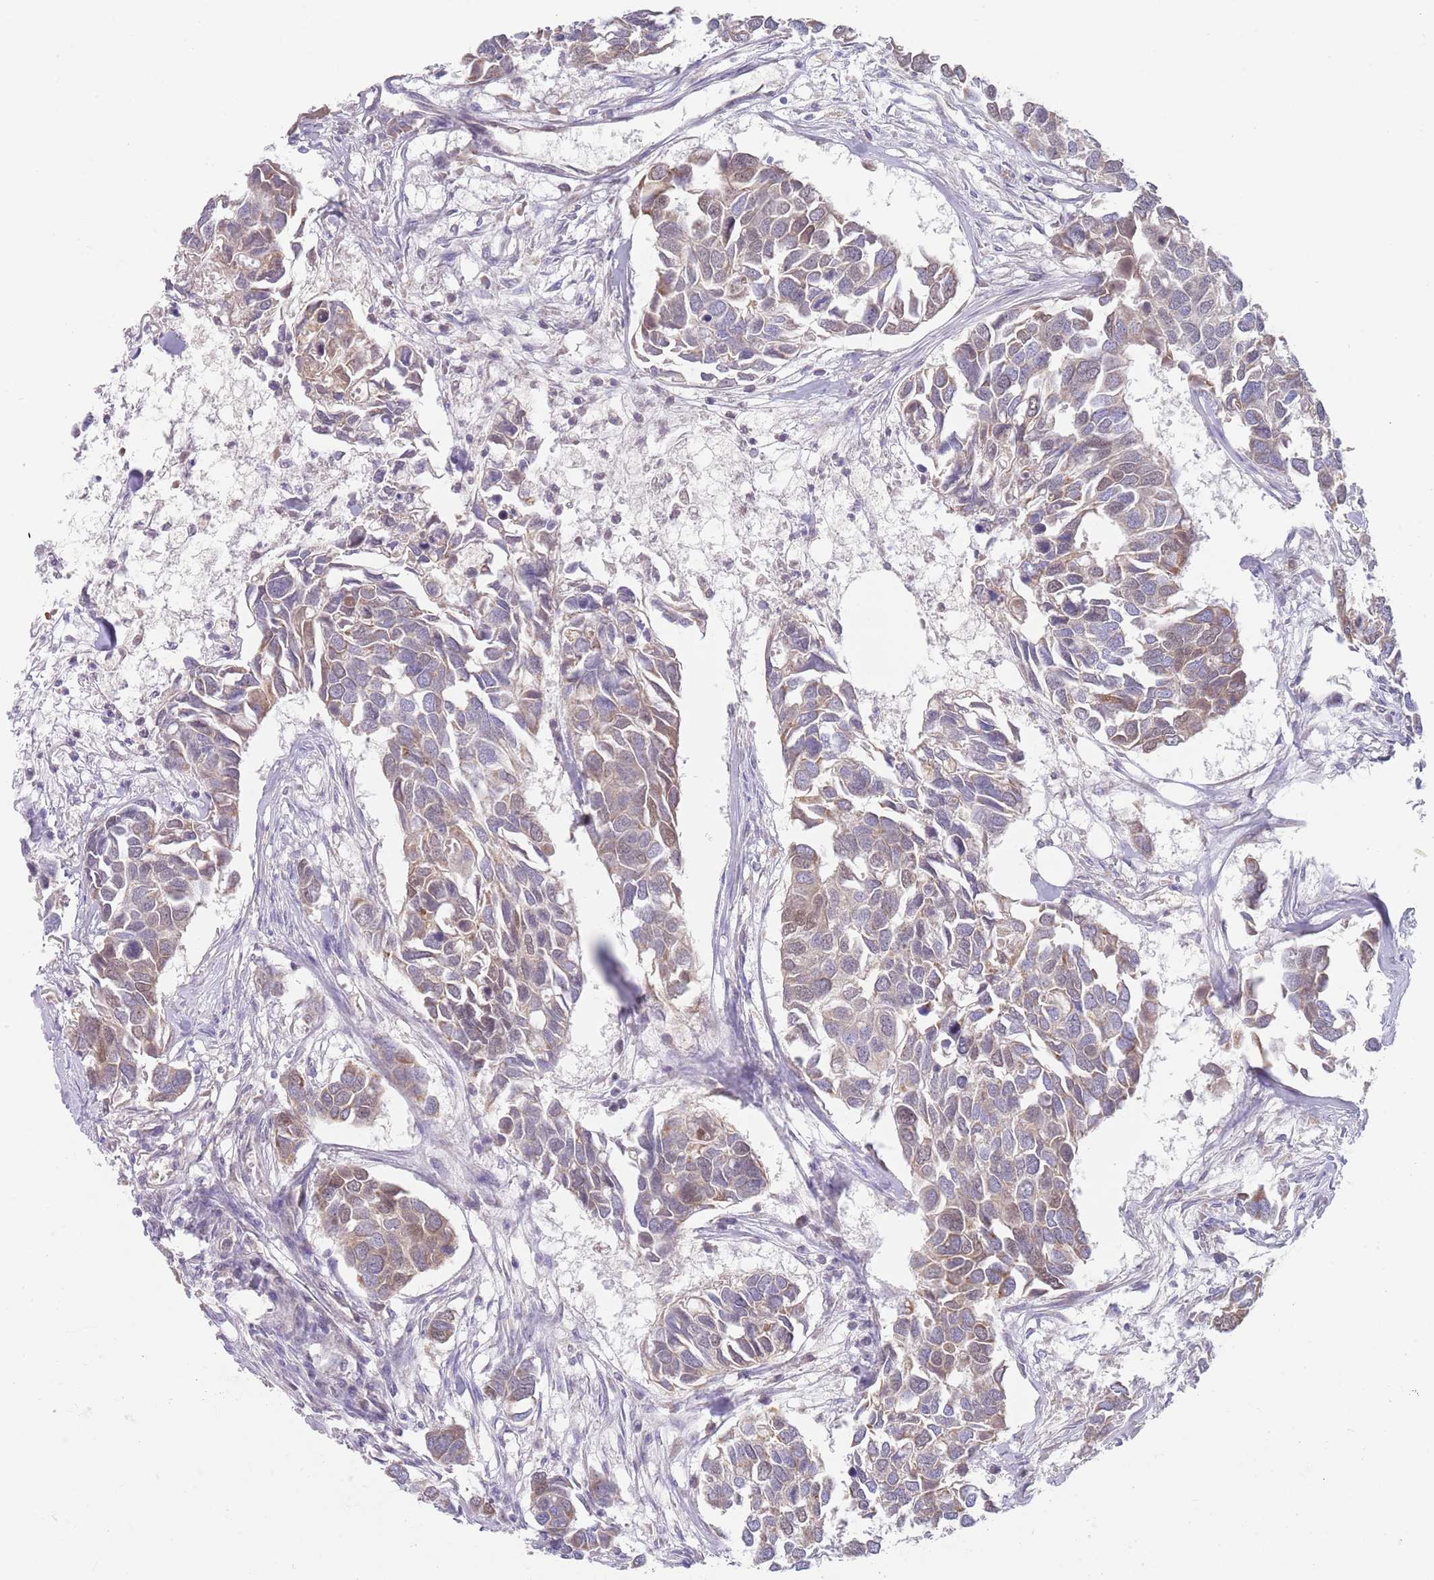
{"staining": {"intensity": "weak", "quantity": "25%-75%", "location": "cytoplasmic/membranous"}, "tissue": "breast cancer", "cell_type": "Tumor cells", "image_type": "cancer", "snomed": [{"axis": "morphology", "description": "Duct carcinoma"}, {"axis": "topography", "description": "Breast"}], "caption": "Brown immunohistochemical staining in invasive ductal carcinoma (breast) demonstrates weak cytoplasmic/membranous staining in about 25%-75% of tumor cells. The staining was performed using DAB (3,3'-diaminobenzidine) to visualize the protein expression in brown, while the nuclei were stained in blue with hematoxylin (Magnification: 20x).", "gene": "TIMM13", "patient": {"sex": "female", "age": 83}}